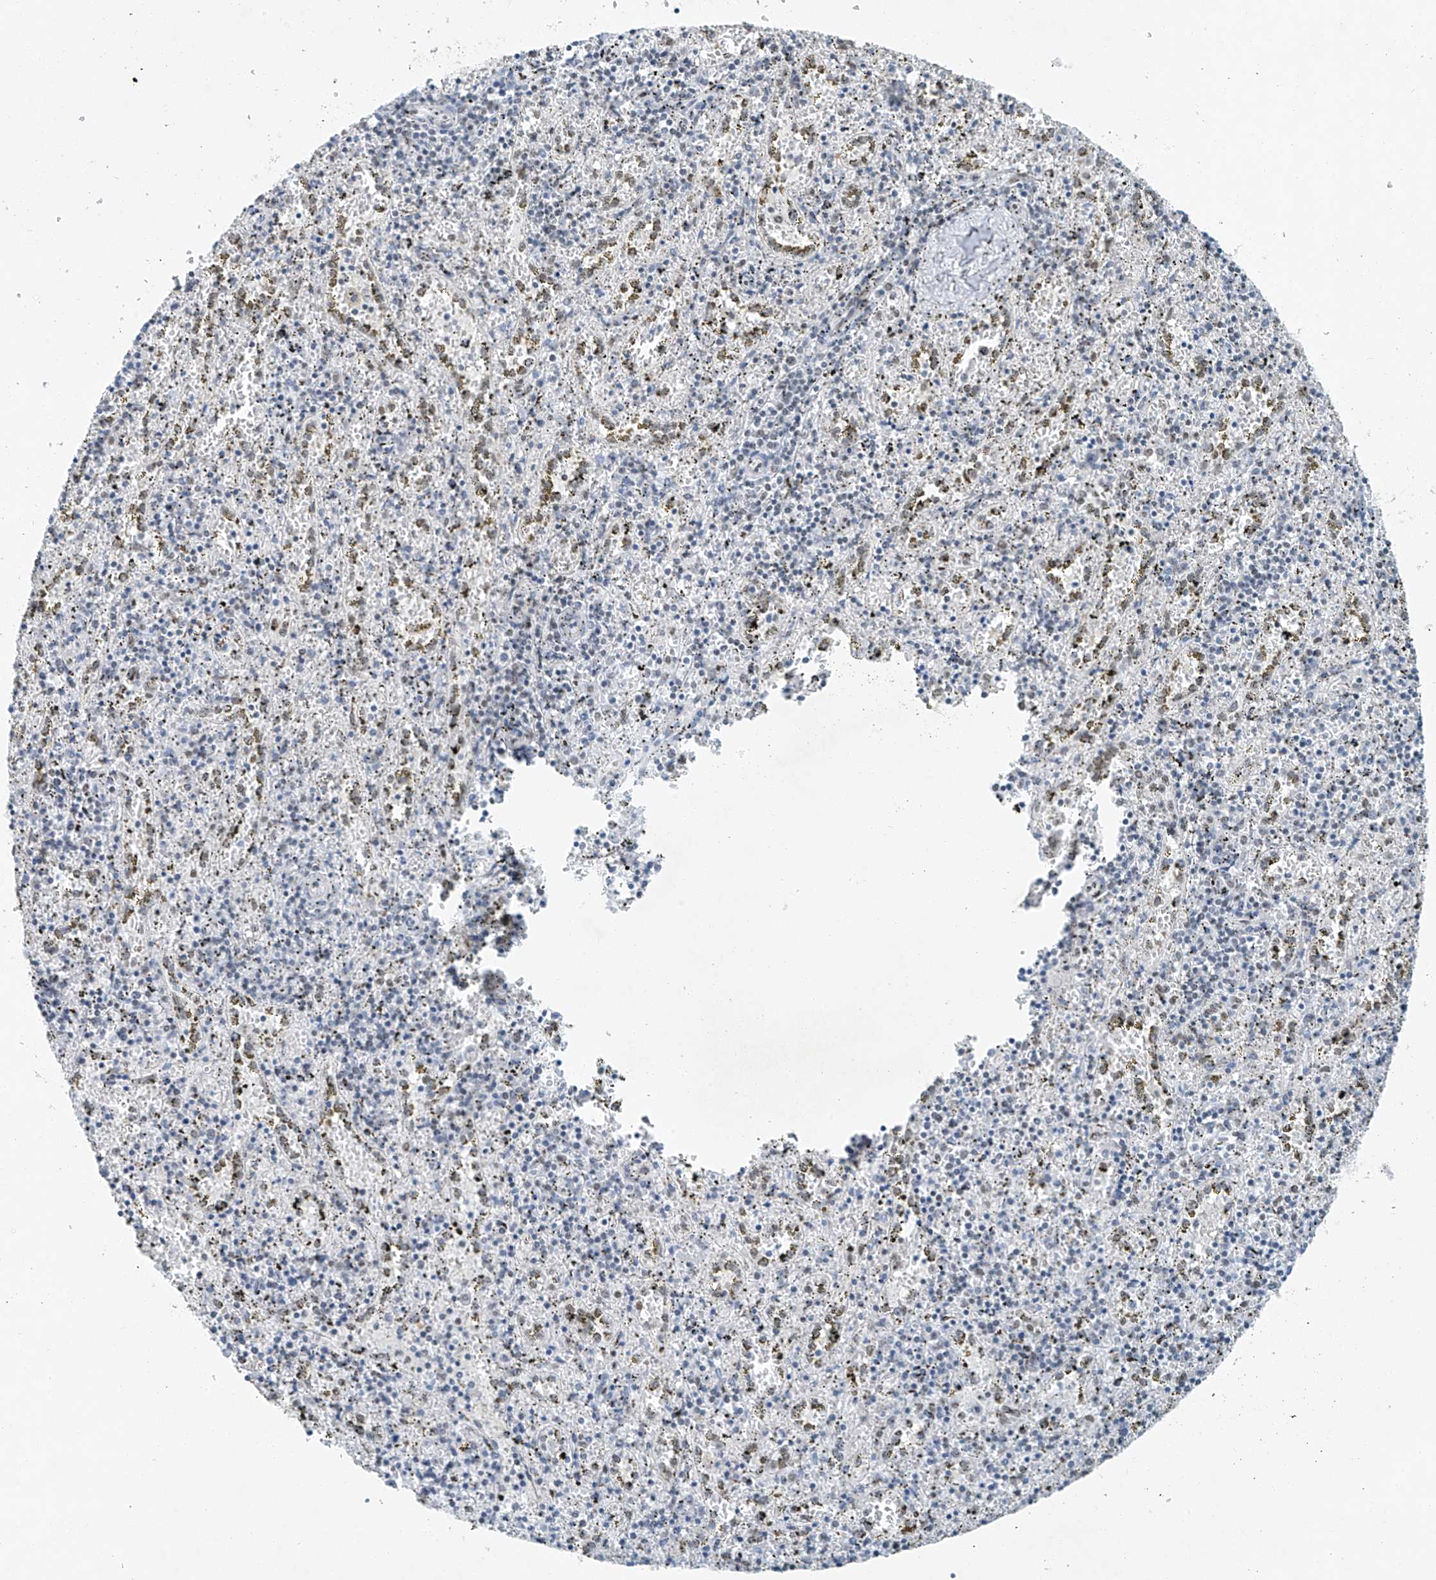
{"staining": {"intensity": "negative", "quantity": "none", "location": "none"}, "tissue": "spleen", "cell_type": "Cells in red pulp", "image_type": "normal", "snomed": [{"axis": "morphology", "description": "Normal tissue, NOS"}, {"axis": "topography", "description": "Spleen"}], "caption": "A high-resolution histopathology image shows IHC staining of normal spleen, which shows no significant staining in cells in red pulp.", "gene": "TAF8", "patient": {"sex": "male", "age": 11}}